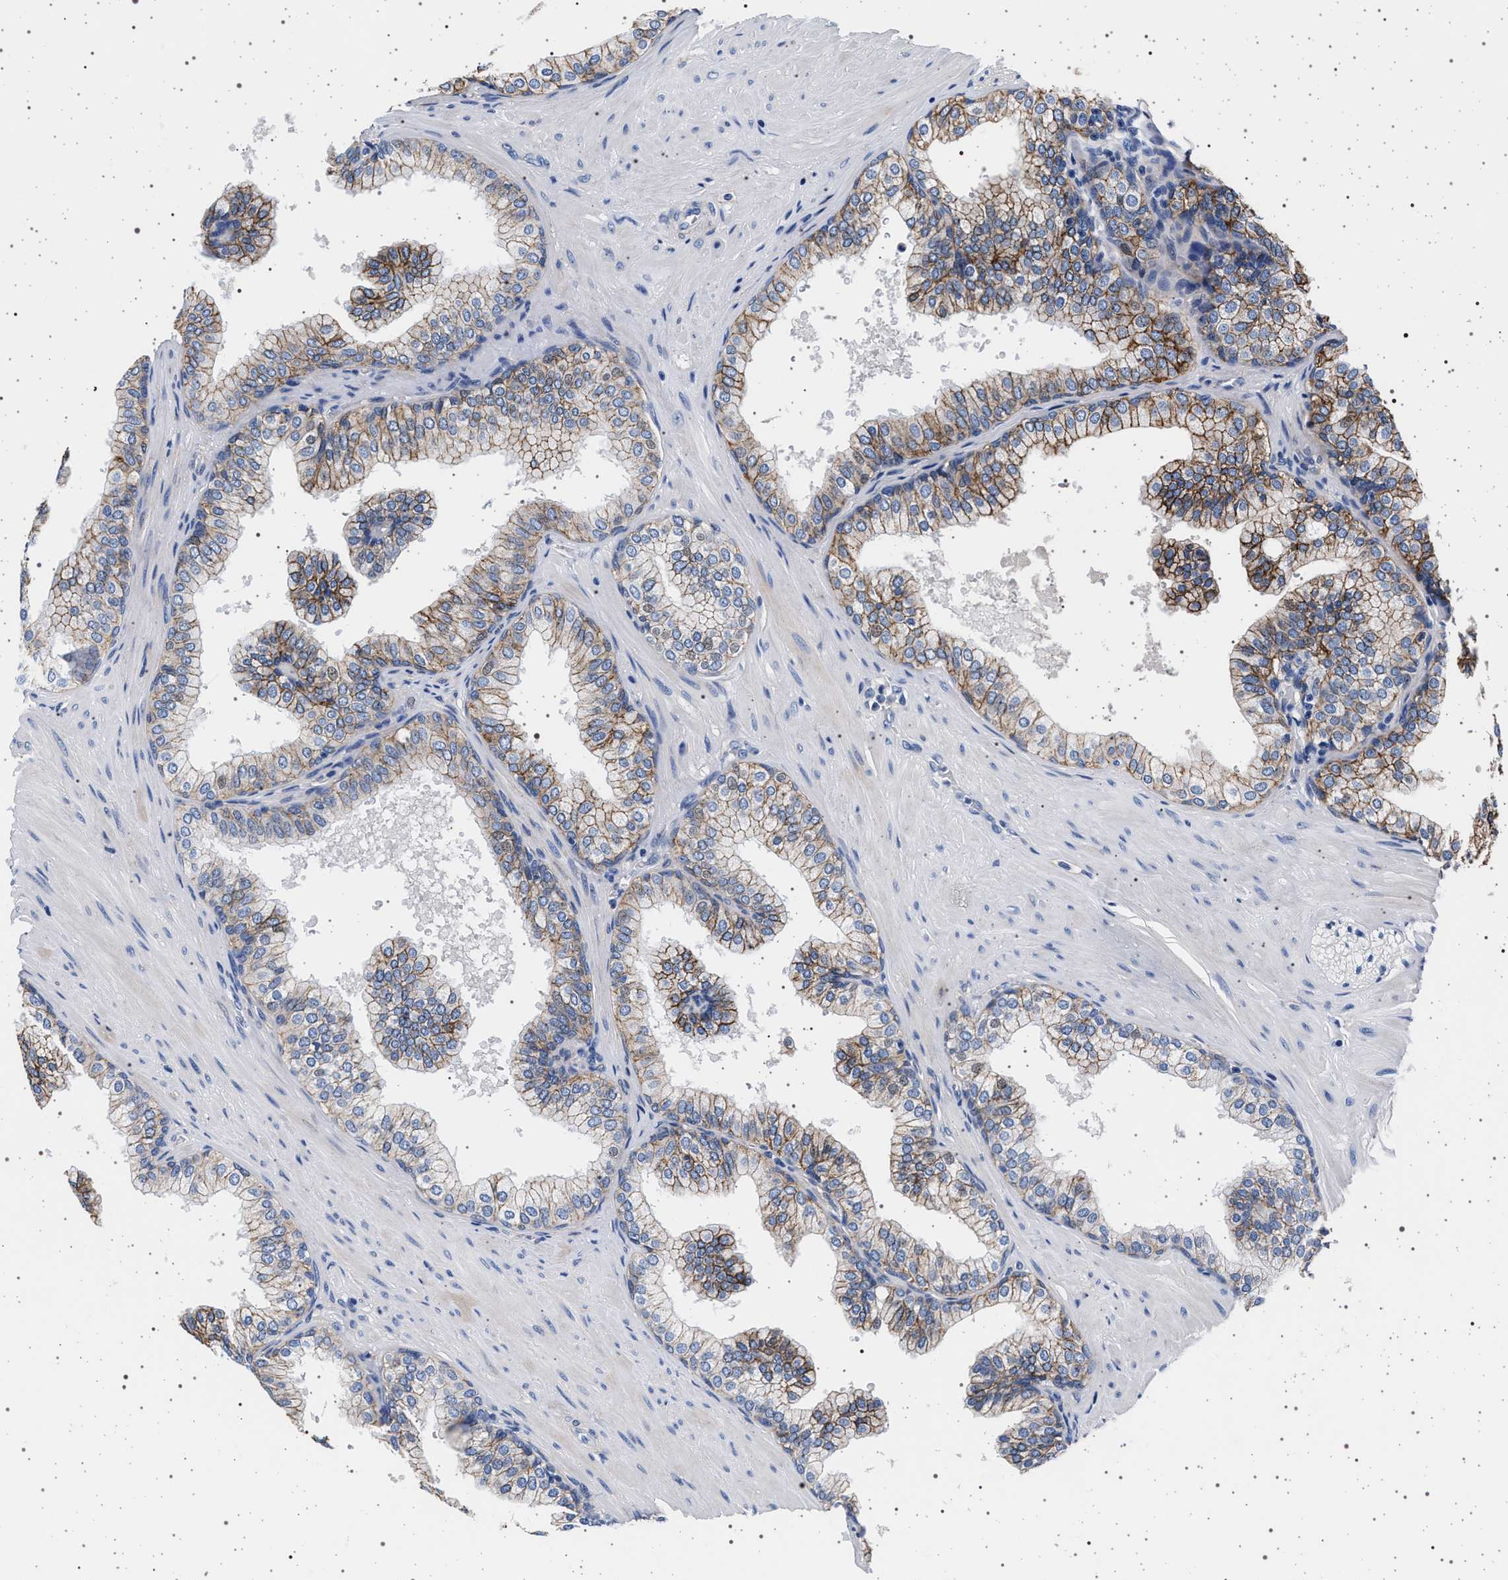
{"staining": {"intensity": "moderate", "quantity": "25%-75%", "location": "cytoplasmic/membranous"}, "tissue": "prostate", "cell_type": "Glandular cells", "image_type": "normal", "snomed": [{"axis": "morphology", "description": "Normal tissue, NOS"}, {"axis": "topography", "description": "Prostate"}], "caption": "Immunohistochemical staining of normal human prostate exhibits 25%-75% levels of moderate cytoplasmic/membranous protein positivity in approximately 25%-75% of glandular cells. The staining was performed using DAB, with brown indicating positive protein expression. Nuclei are stained blue with hematoxylin.", "gene": "SLC9A1", "patient": {"sex": "male", "age": 60}}